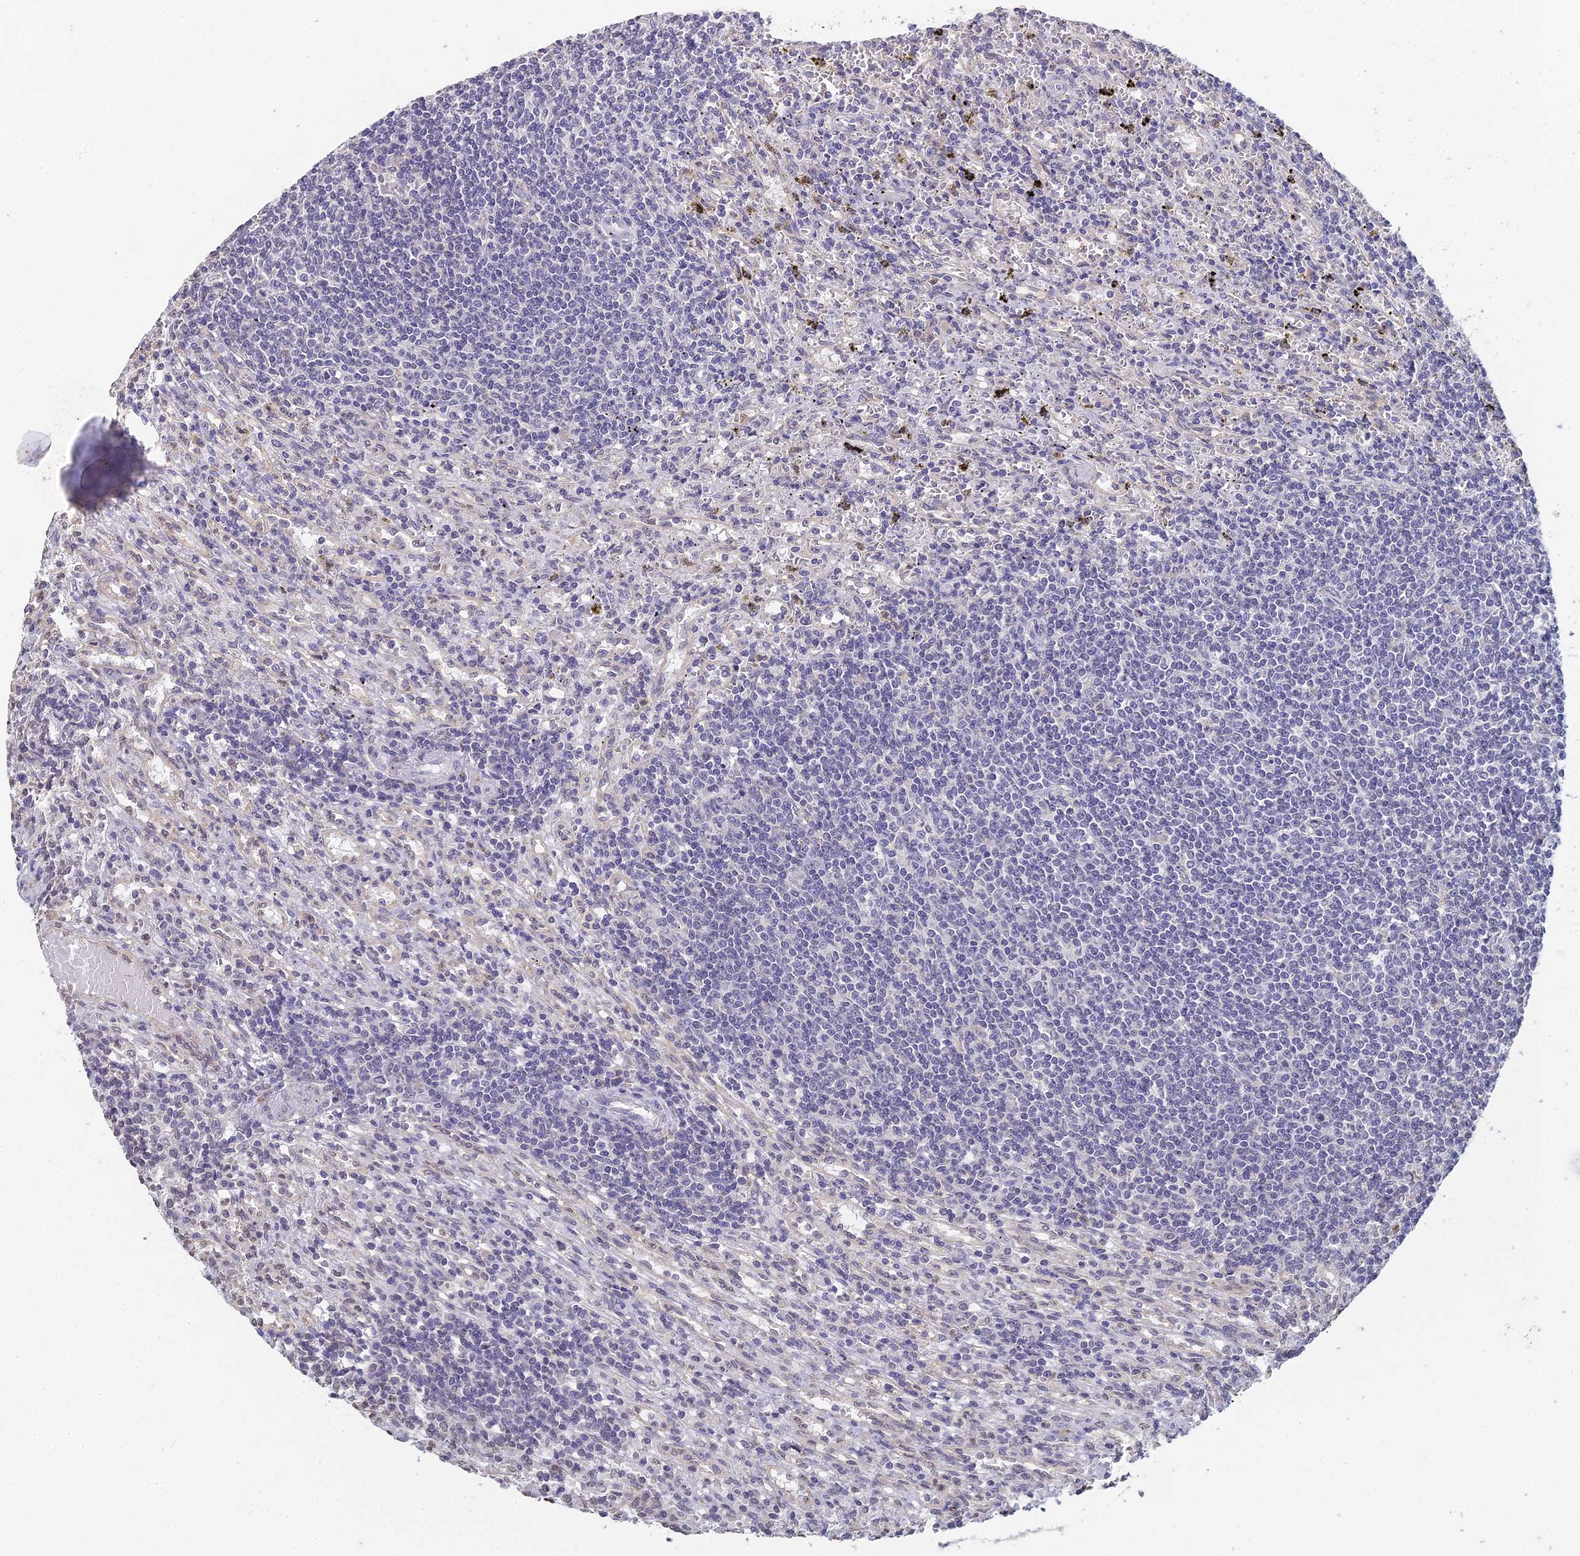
{"staining": {"intensity": "negative", "quantity": "none", "location": "none"}, "tissue": "lymphoma", "cell_type": "Tumor cells", "image_type": "cancer", "snomed": [{"axis": "morphology", "description": "Malignant lymphoma, non-Hodgkin's type, Low grade"}, {"axis": "topography", "description": "Spleen"}], "caption": "Tumor cells show no significant expression in malignant lymphoma, non-Hodgkin's type (low-grade).", "gene": "PRR22", "patient": {"sex": "male", "age": 76}}